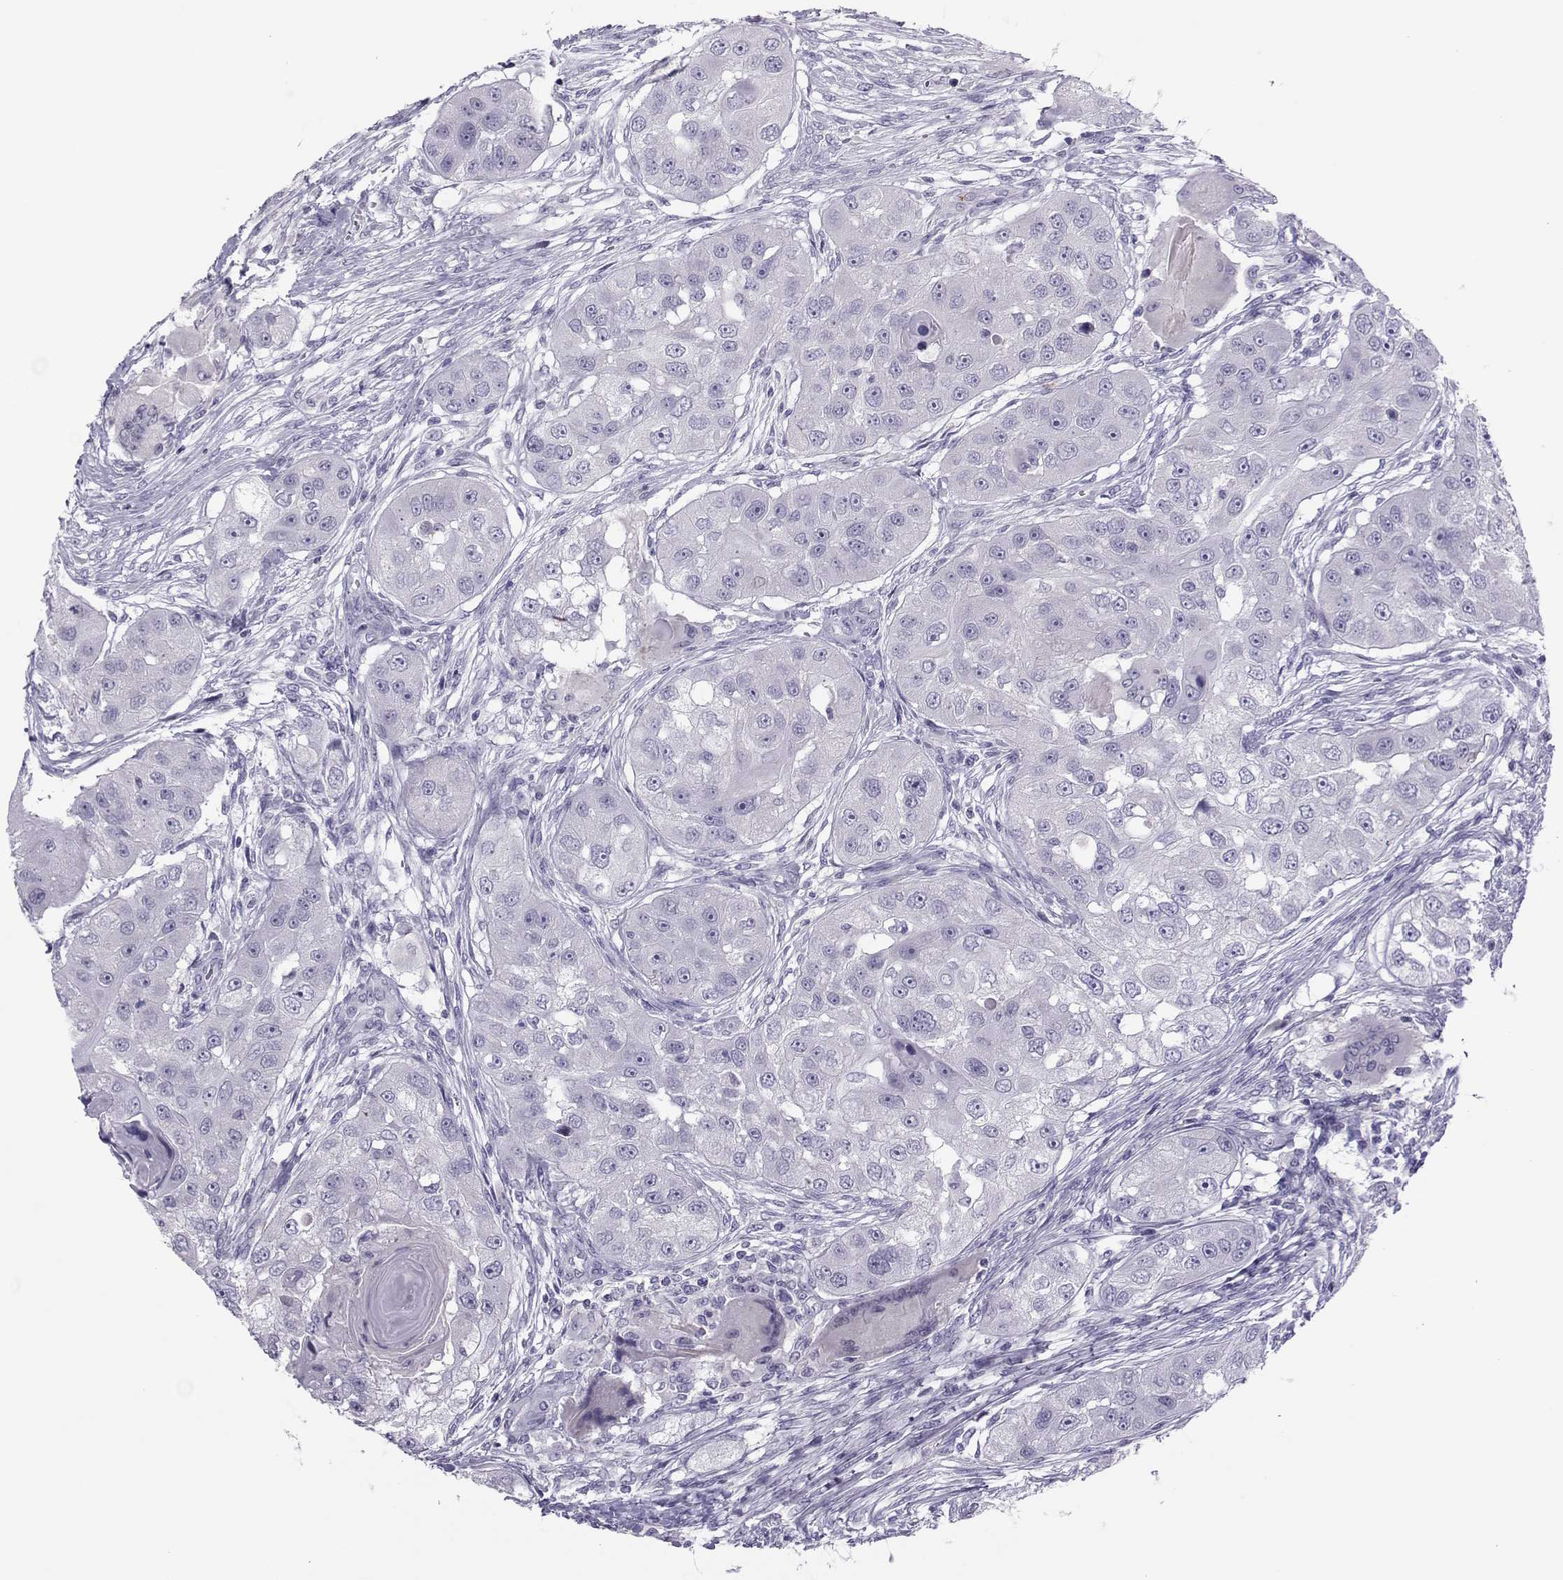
{"staining": {"intensity": "negative", "quantity": "none", "location": "none"}, "tissue": "head and neck cancer", "cell_type": "Tumor cells", "image_type": "cancer", "snomed": [{"axis": "morphology", "description": "Squamous cell carcinoma, NOS"}, {"axis": "topography", "description": "Head-Neck"}], "caption": "This is an IHC photomicrograph of human squamous cell carcinoma (head and neck). There is no staining in tumor cells.", "gene": "TRPM7", "patient": {"sex": "male", "age": 51}}